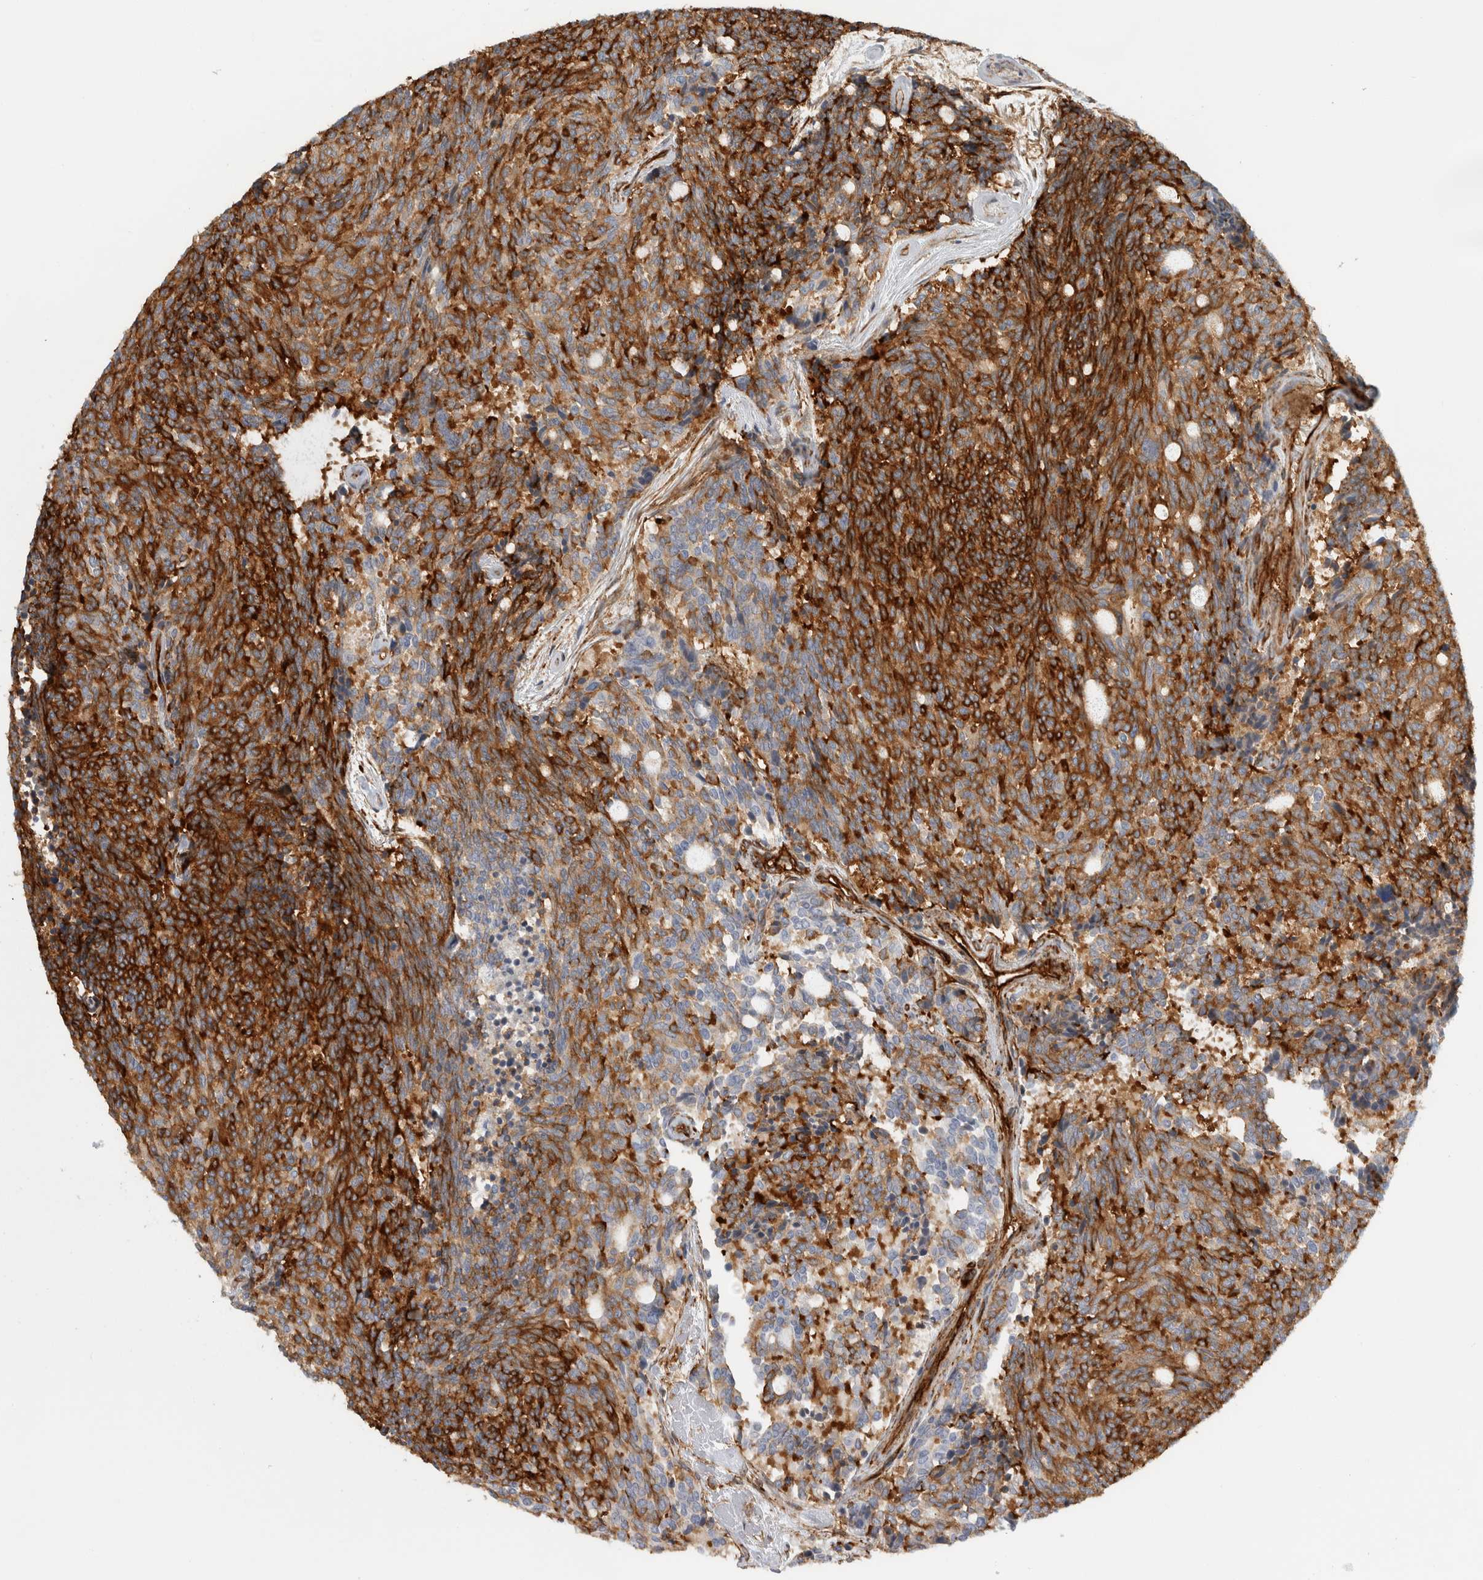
{"staining": {"intensity": "strong", "quantity": ">75%", "location": "cytoplasmic/membranous"}, "tissue": "carcinoid", "cell_type": "Tumor cells", "image_type": "cancer", "snomed": [{"axis": "morphology", "description": "Carcinoid, malignant, NOS"}, {"axis": "topography", "description": "Pancreas"}], "caption": "Protein expression analysis of carcinoid (malignant) reveals strong cytoplasmic/membranous positivity in approximately >75% of tumor cells. Using DAB (3,3'-diaminobenzidine) (brown) and hematoxylin (blue) stains, captured at high magnification using brightfield microscopy.", "gene": "AHNAK", "patient": {"sex": "female", "age": 54}}